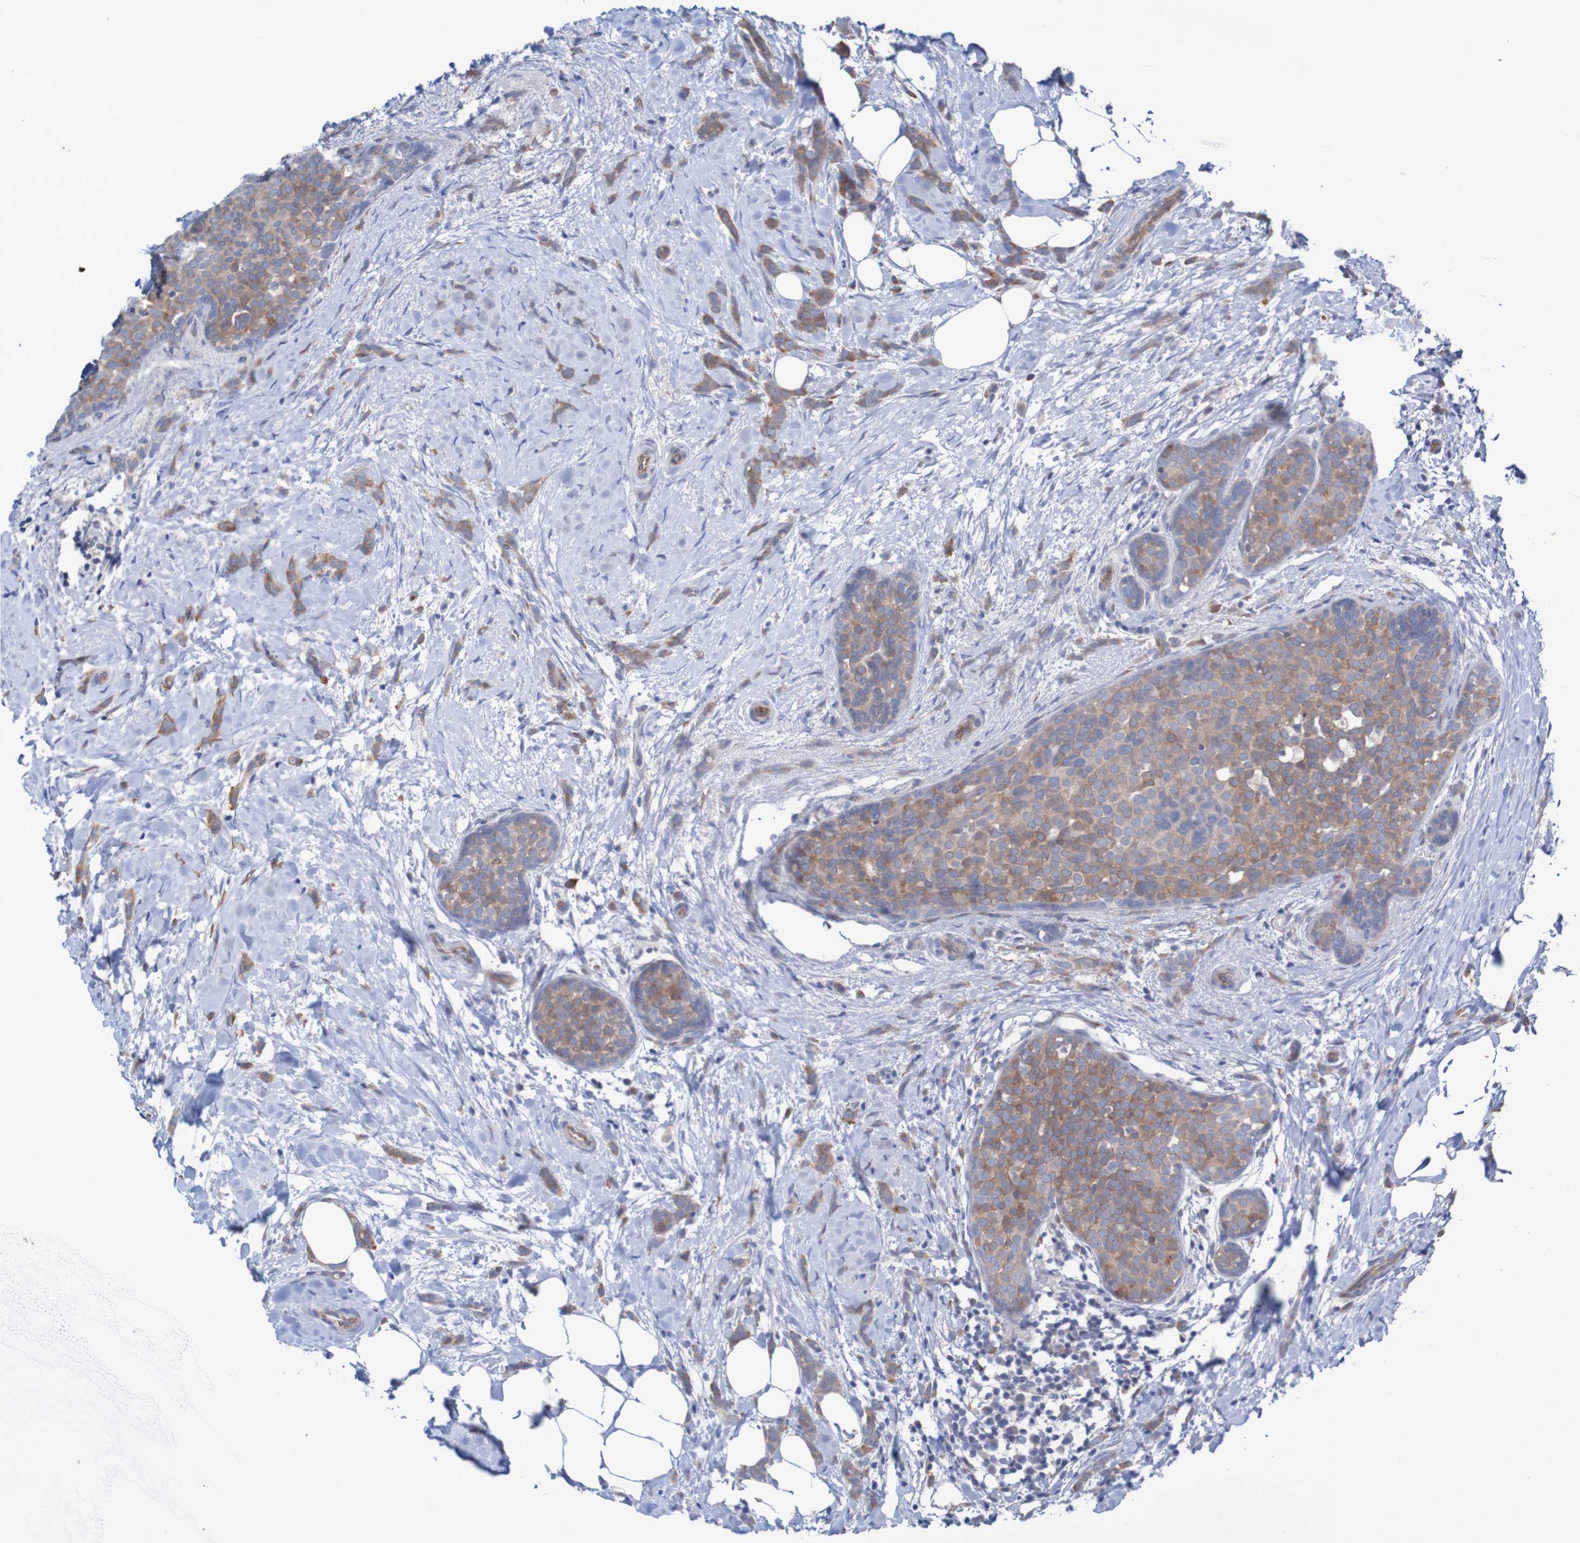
{"staining": {"intensity": "moderate", "quantity": ">75%", "location": "cytoplasmic/membranous"}, "tissue": "breast cancer", "cell_type": "Tumor cells", "image_type": "cancer", "snomed": [{"axis": "morphology", "description": "Lobular carcinoma, in situ"}, {"axis": "morphology", "description": "Lobular carcinoma"}, {"axis": "topography", "description": "Breast"}], "caption": "Tumor cells exhibit medium levels of moderate cytoplasmic/membranous positivity in approximately >75% of cells in breast cancer.", "gene": "ANGPT4", "patient": {"sex": "female", "age": 41}}